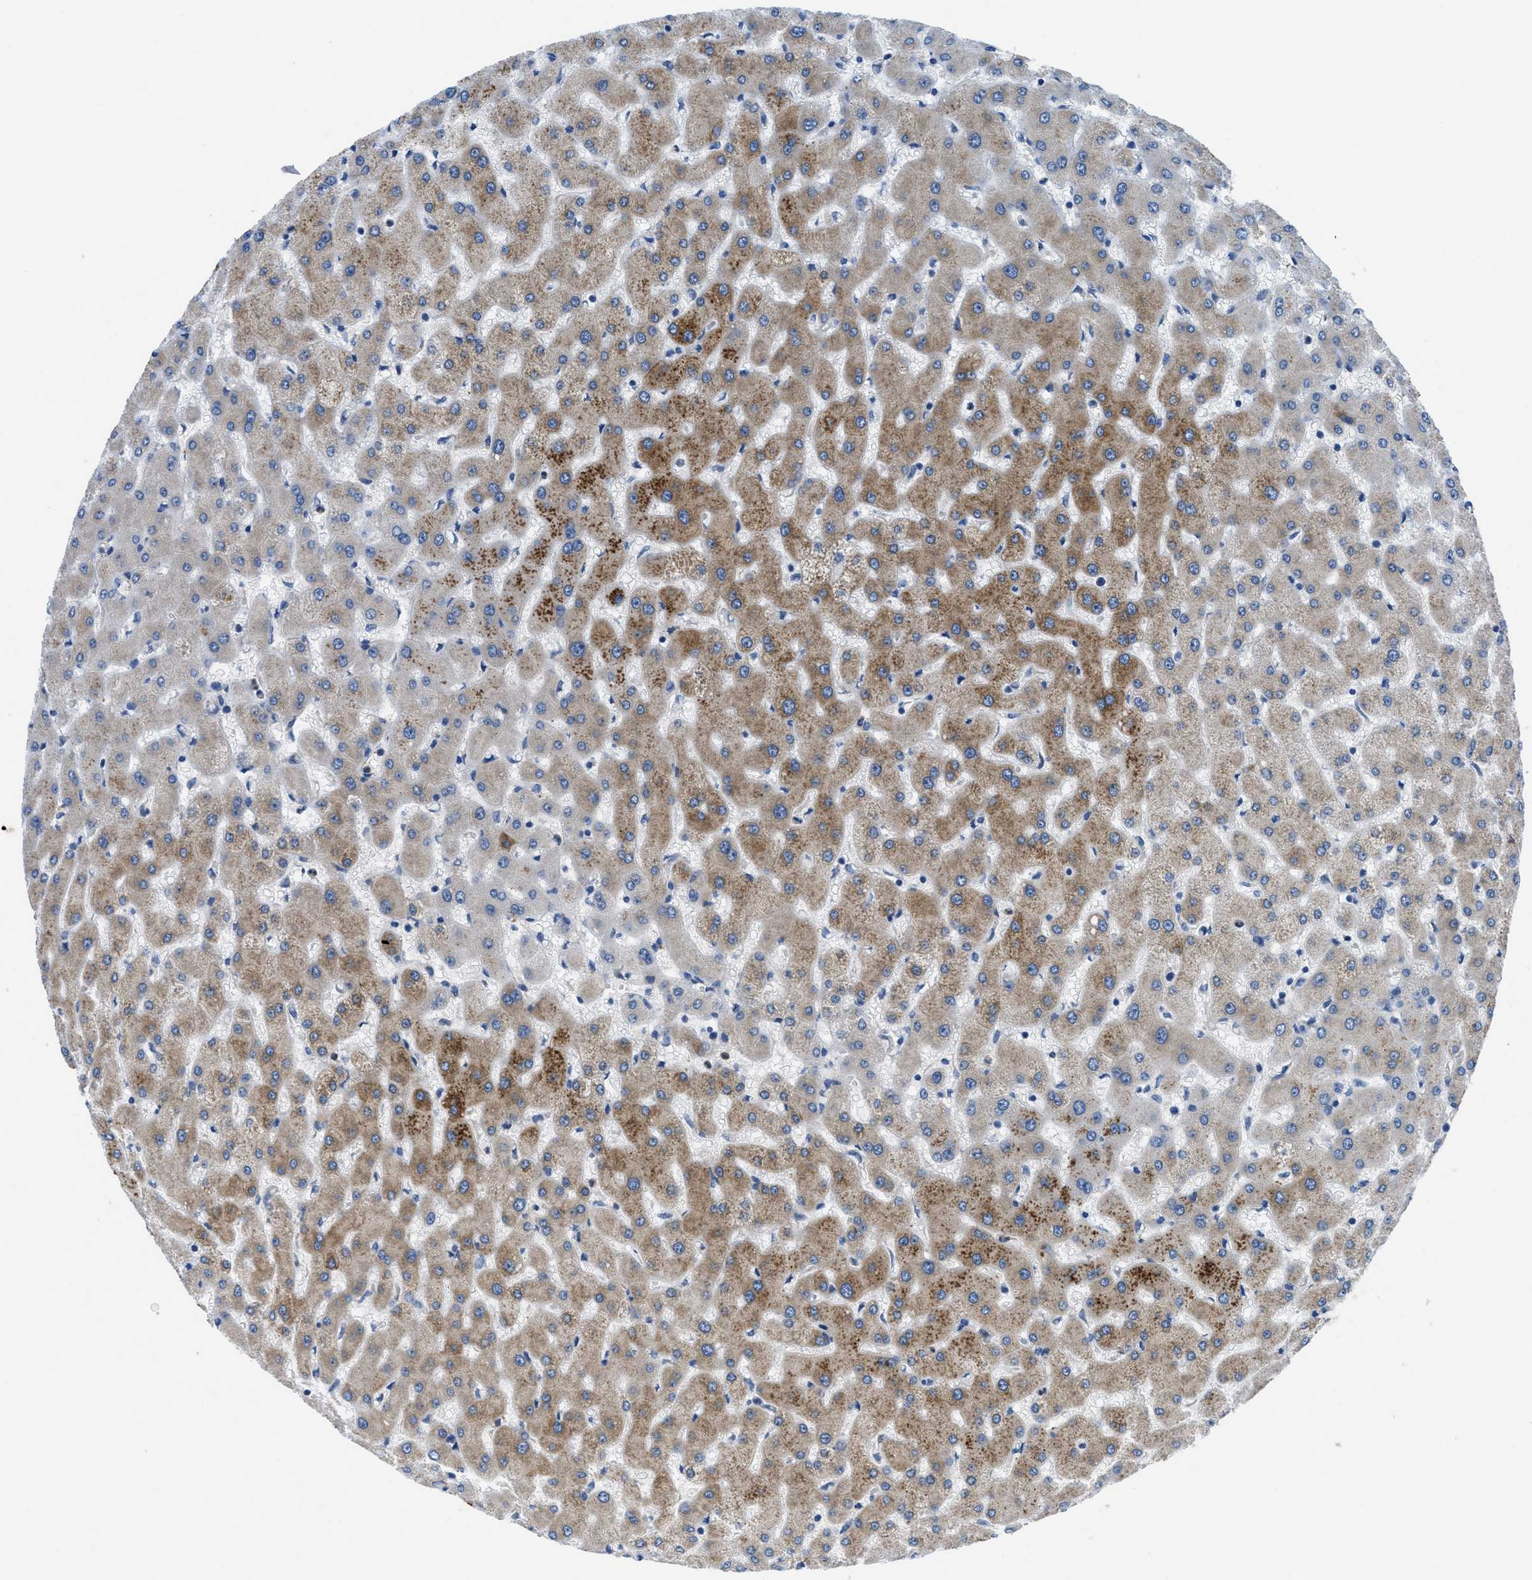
{"staining": {"intensity": "negative", "quantity": "none", "location": "none"}, "tissue": "liver", "cell_type": "Cholangiocytes", "image_type": "normal", "snomed": [{"axis": "morphology", "description": "Normal tissue, NOS"}, {"axis": "topography", "description": "Liver"}], "caption": "The photomicrograph exhibits no staining of cholangiocytes in unremarkable liver. The staining was performed using DAB to visualize the protein expression in brown, while the nuclei were stained in blue with hematoxylin (Magnification: 20x).", "gene": "PGR", "patient": {"sex": "female", "age": 63}}